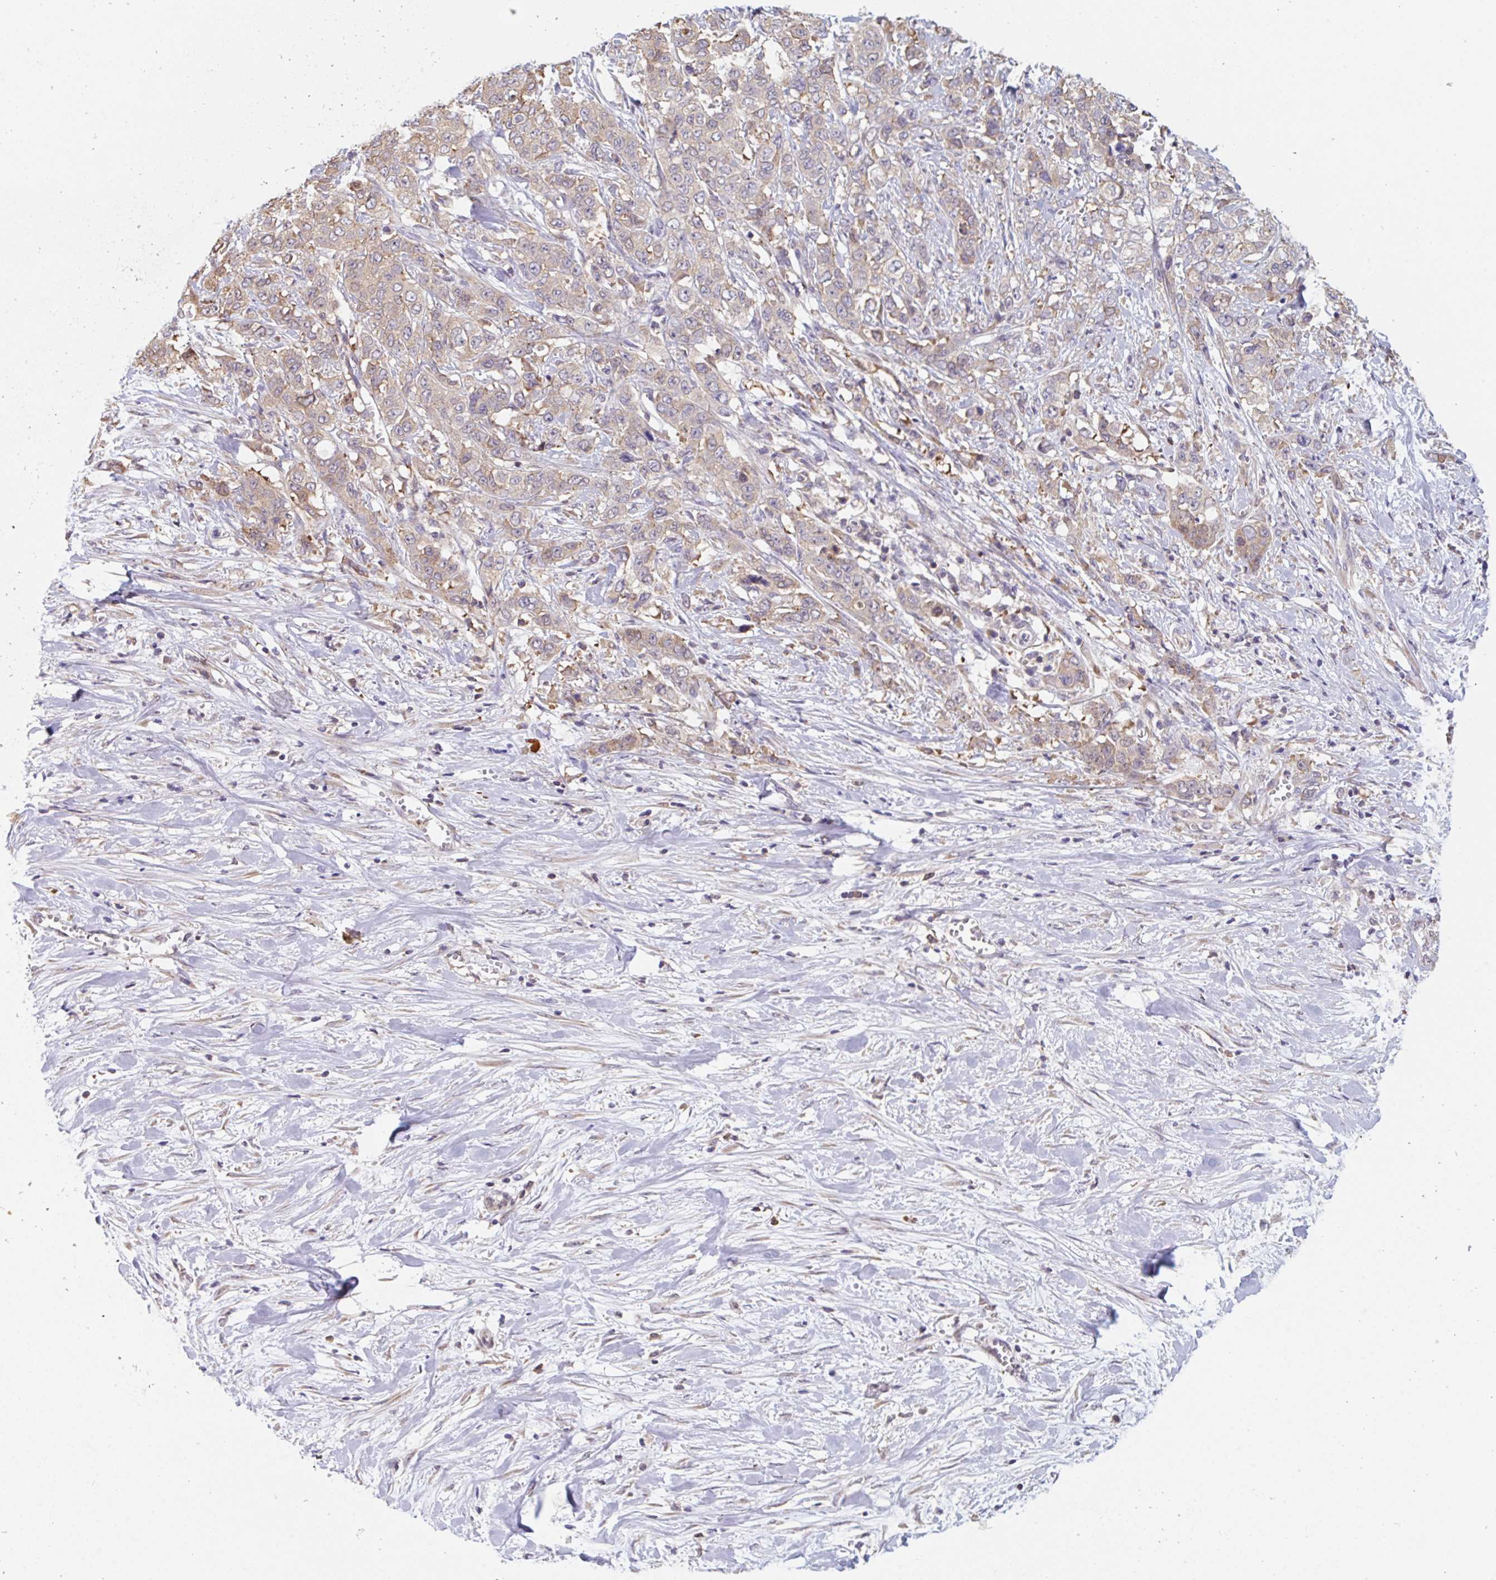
{"staining": {"intensity": "weak", "quantity": "25%-75%", "location": "cytoplasmic/membranous"}, "tissue": "stomach cancer", "cell_type": "Tumor cells", "image_type": "cancer", "snomed": [{"axis": "morphology", "description": "Adenocarcinoma, NOS"}, {"axis": "topography", "description": "Stomach, upper"}], "caption": "Weak cytoplasmic/membranous positivity for a protein is seen in approximately 25%-75% of tumor cells of stomach adenocarcinoma using immunohistochemistry (IHC).", "gene": "TBPL2", "patient": {"sex": "male", "age": 62}}